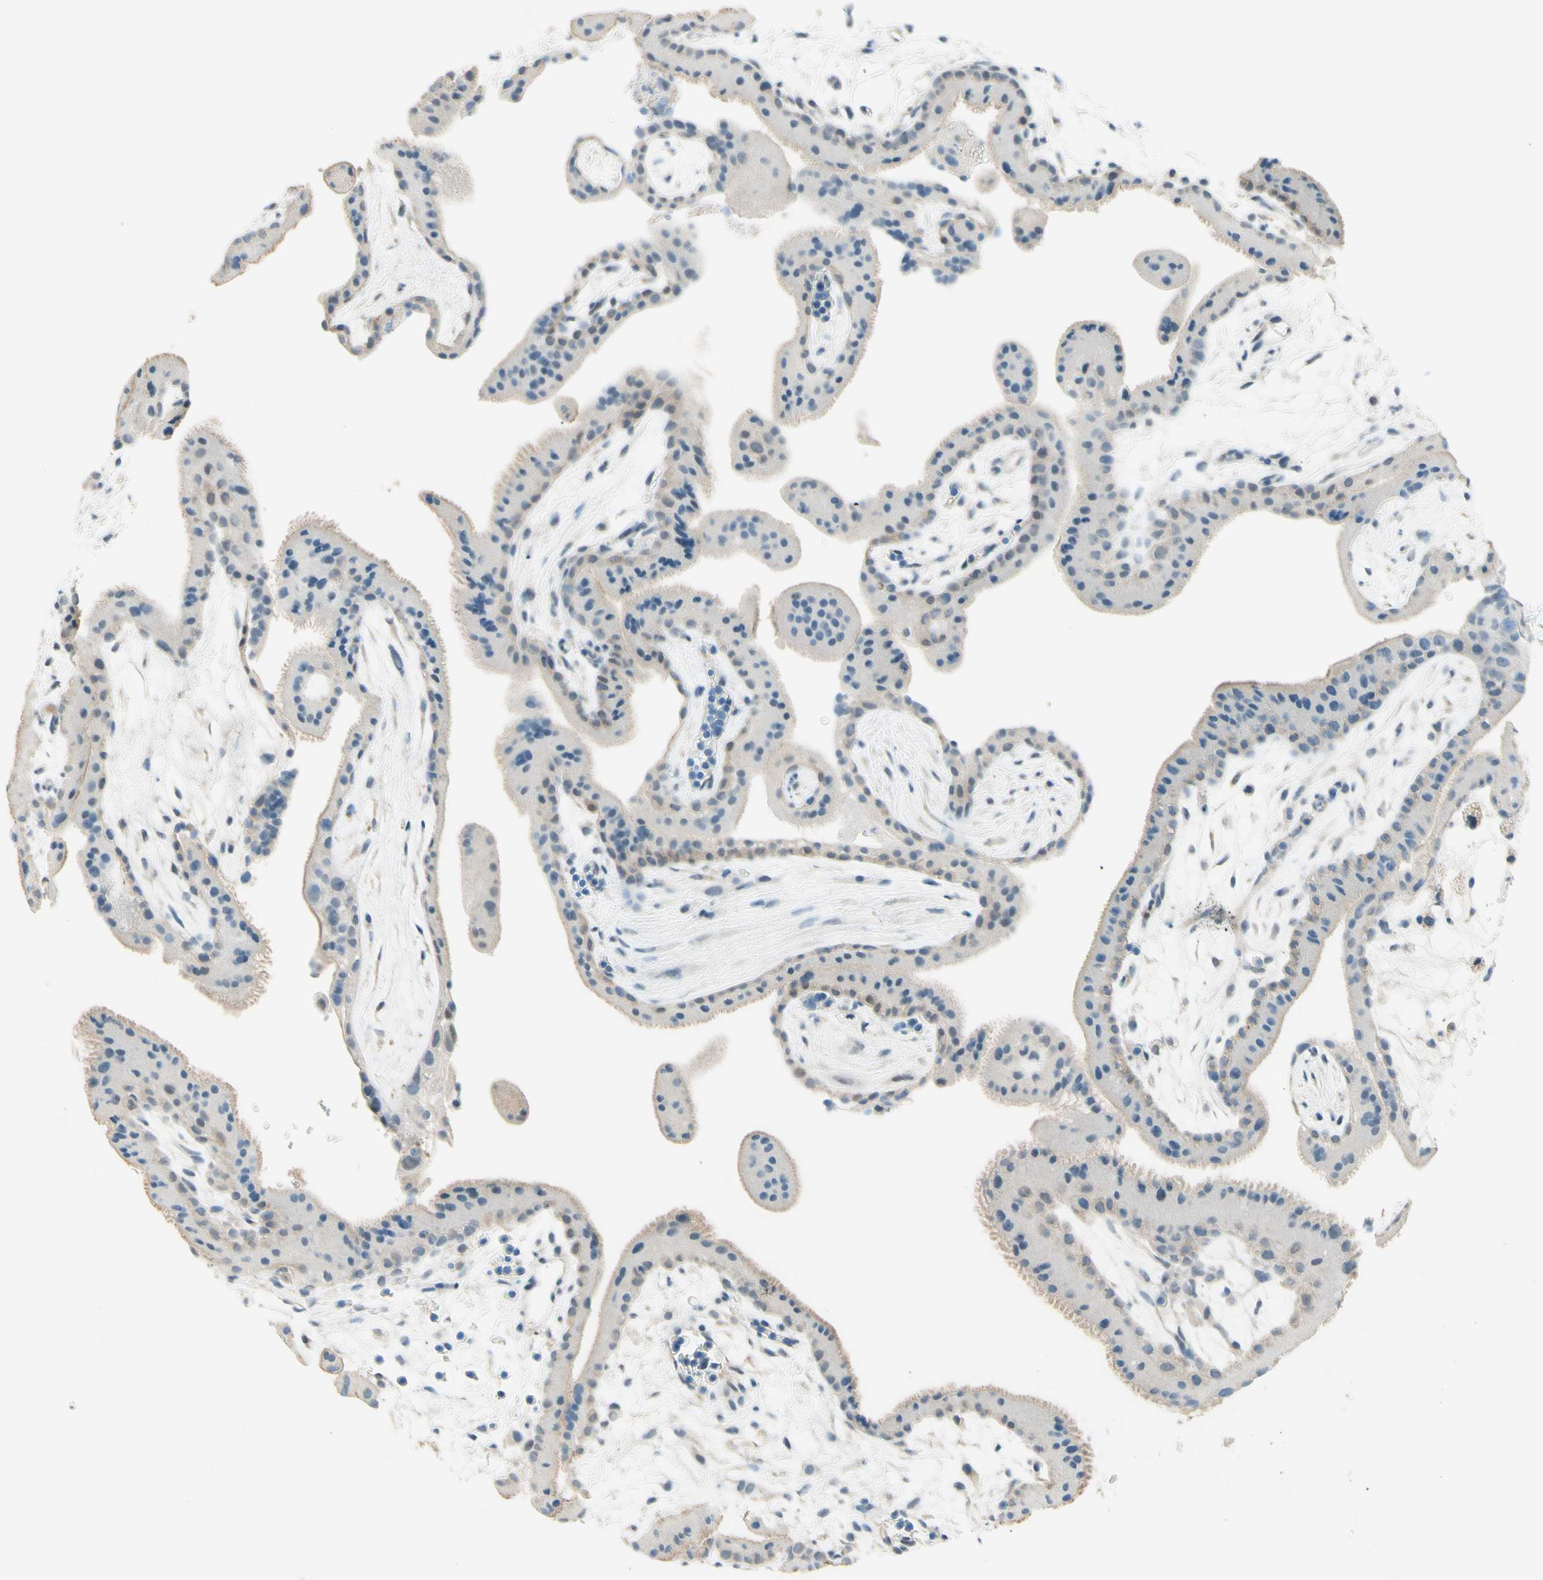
{"staining": {"intensity": "negative", "quantity": "none", "location": "none"}, "tissue": "placenta", "cell_type": "Decidual cells", "image_type": "normal", "snomed": [{"axis": "morphology", "description": "Normal tissue, NOS"}, {"axis": "topography", "description": "Placenta"}], "caption": "Human placenta stained for a protein using IHC demonstrates no staining in decidual cells.", "gene": "JPH1", "patient": {"sex": "female", "age": 19}}